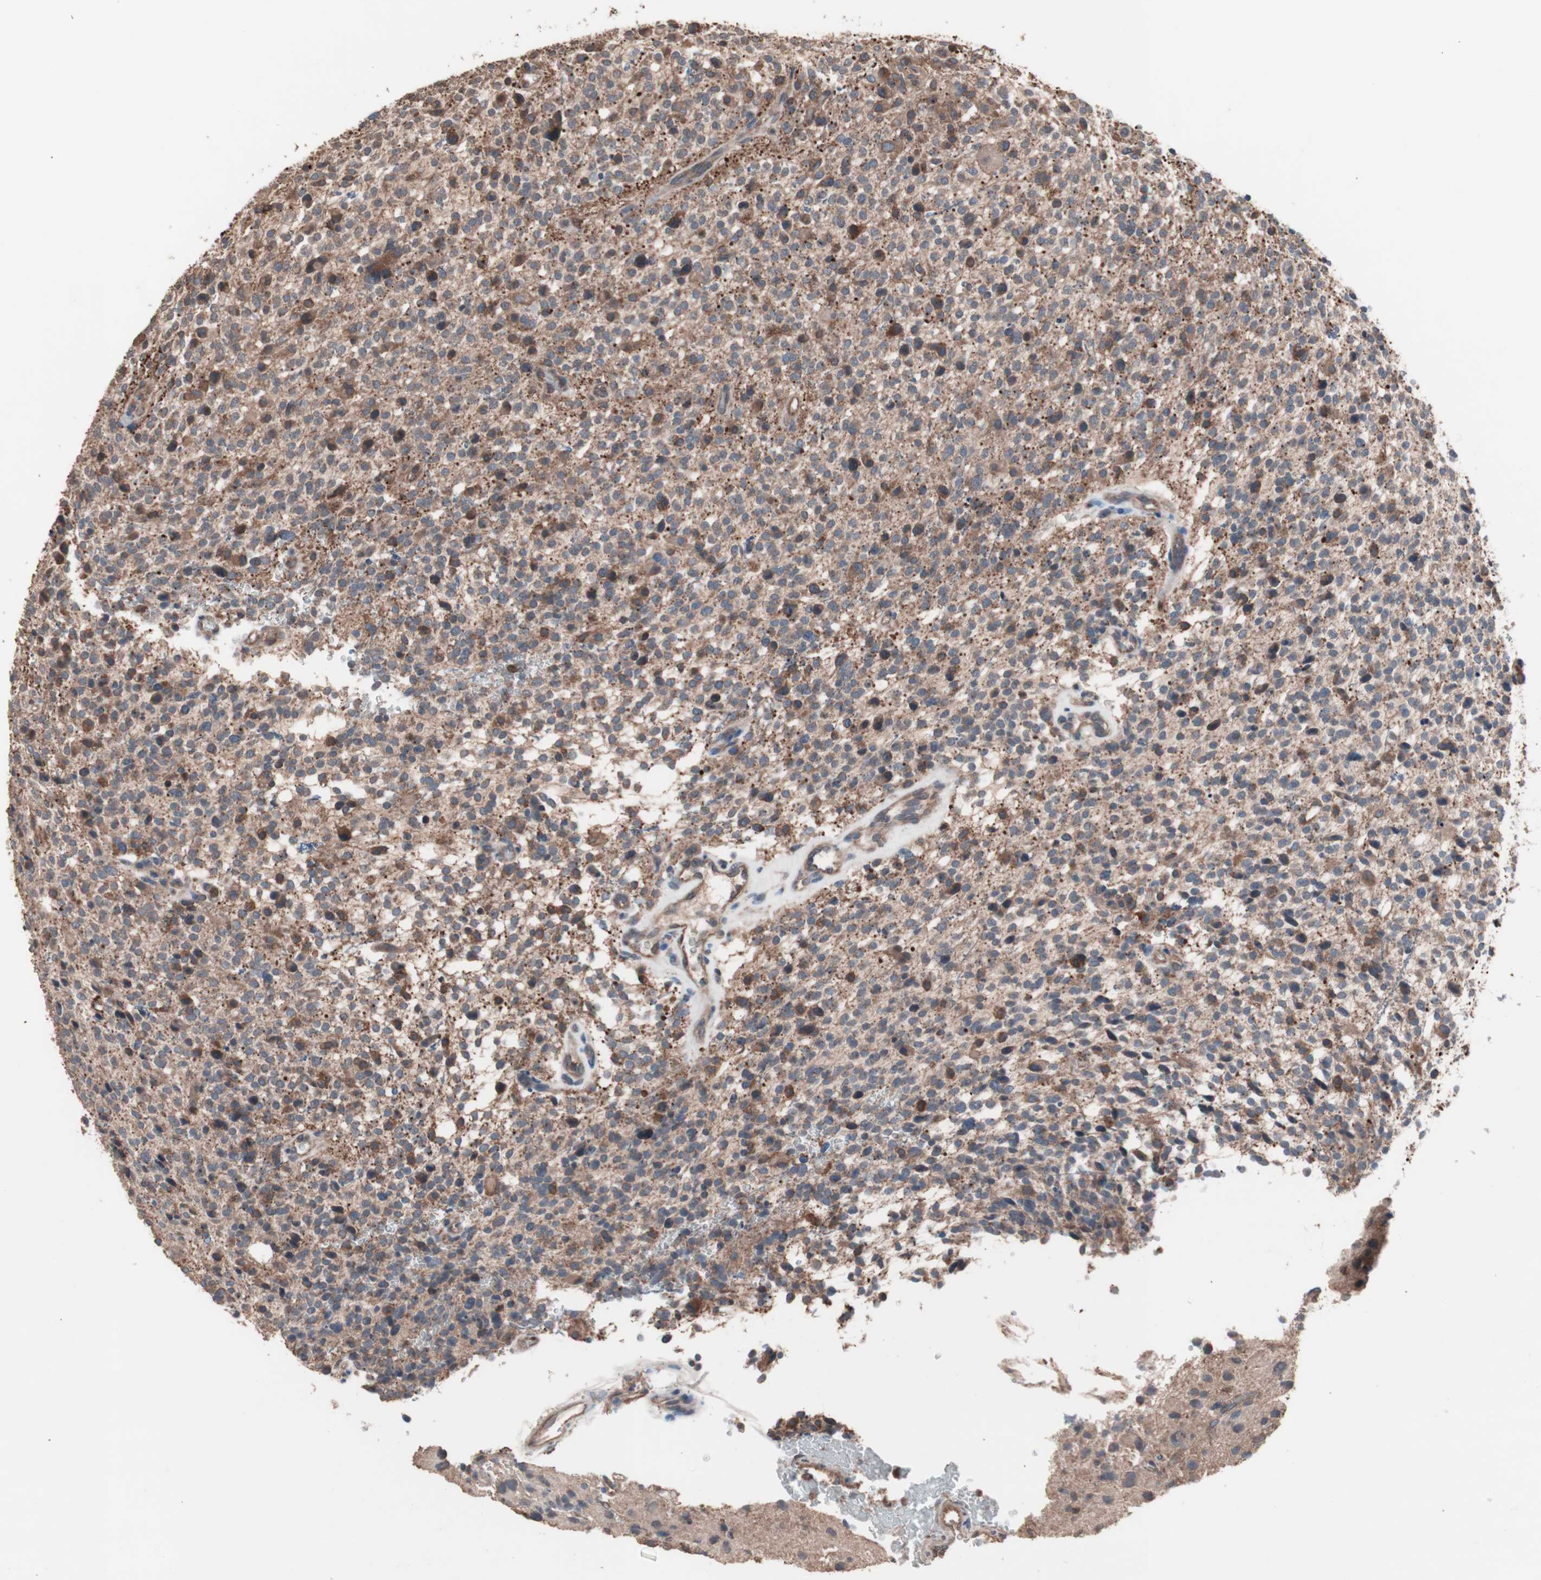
{"staining": {"intensity": "moderate", "quantity": ">75%", "location": "cytoplasmic/membranous"}, "tissue": "glioma", "cell_type": "Tumor cells", "image_type": "cancer", "snomed": [{"axis": "morphology", "description": "Glioma, malignant, High grade"}, {"axis": "topography", "description": "Brain"}], "caption": "Protein expression analysis of glioma displays moderate cytoplasmic/membranous expression in about >75% of tumor cells.", "gene": "ATG7", "patient": {"sex": "male", "age": 48}}